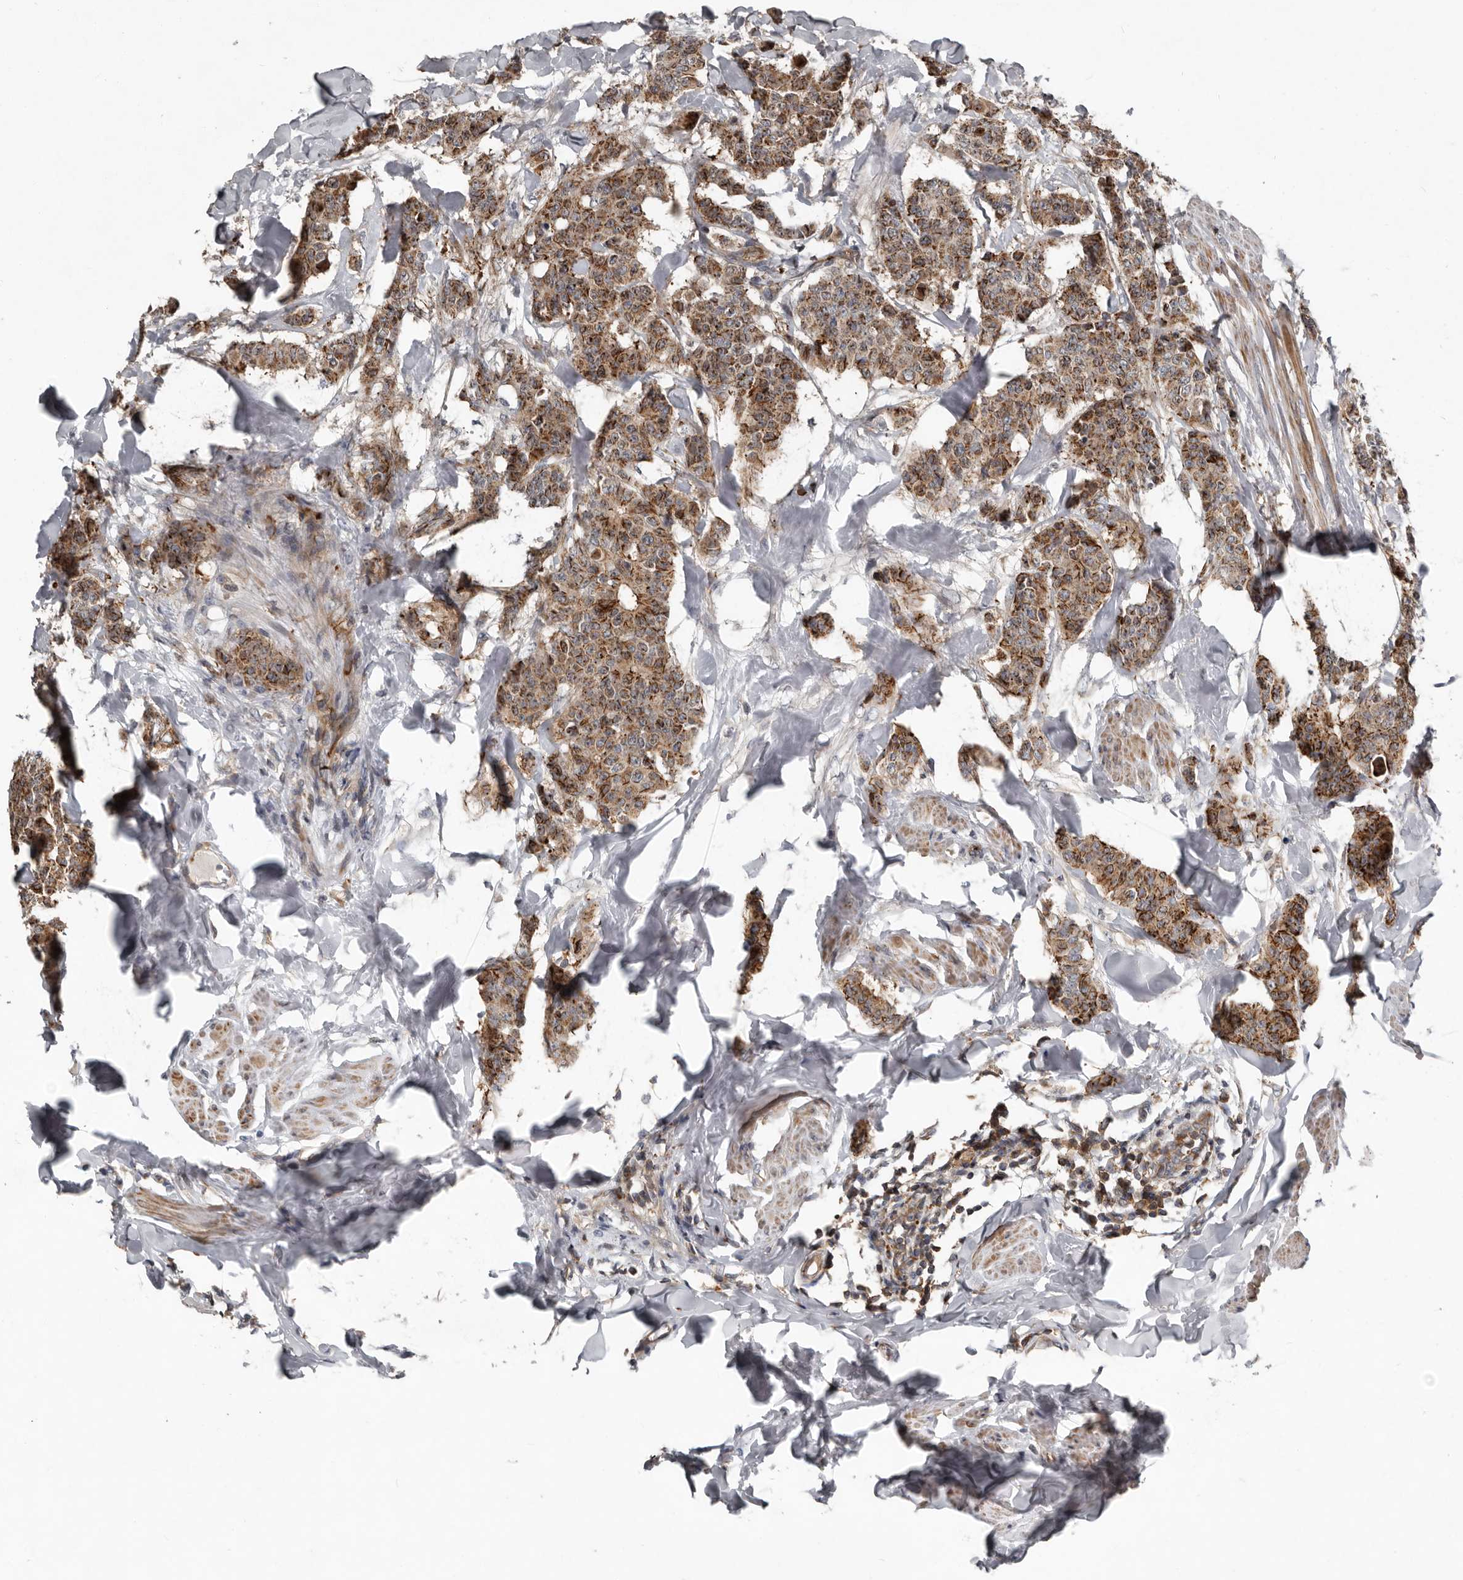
{"staining": {"intensity": "moderate", "quantity": ">75%", "location": "cytoplasmic/membranous"}, "tissue": "breast cancer", "cell_type": "Tumor cells", "image_type": "cancer", "snomed": [{"axis": "morphology", "description": "Duct carcinoma"}, {"axis": "topography", "description": "Breast"}], "caption": "Breast cancer tissue exhibits moderate cytoplasmic/membranous expression in approximately >75% of tumor cells", "gene": "FBXO31", "patient": {"sex": "female", "age": 40}}